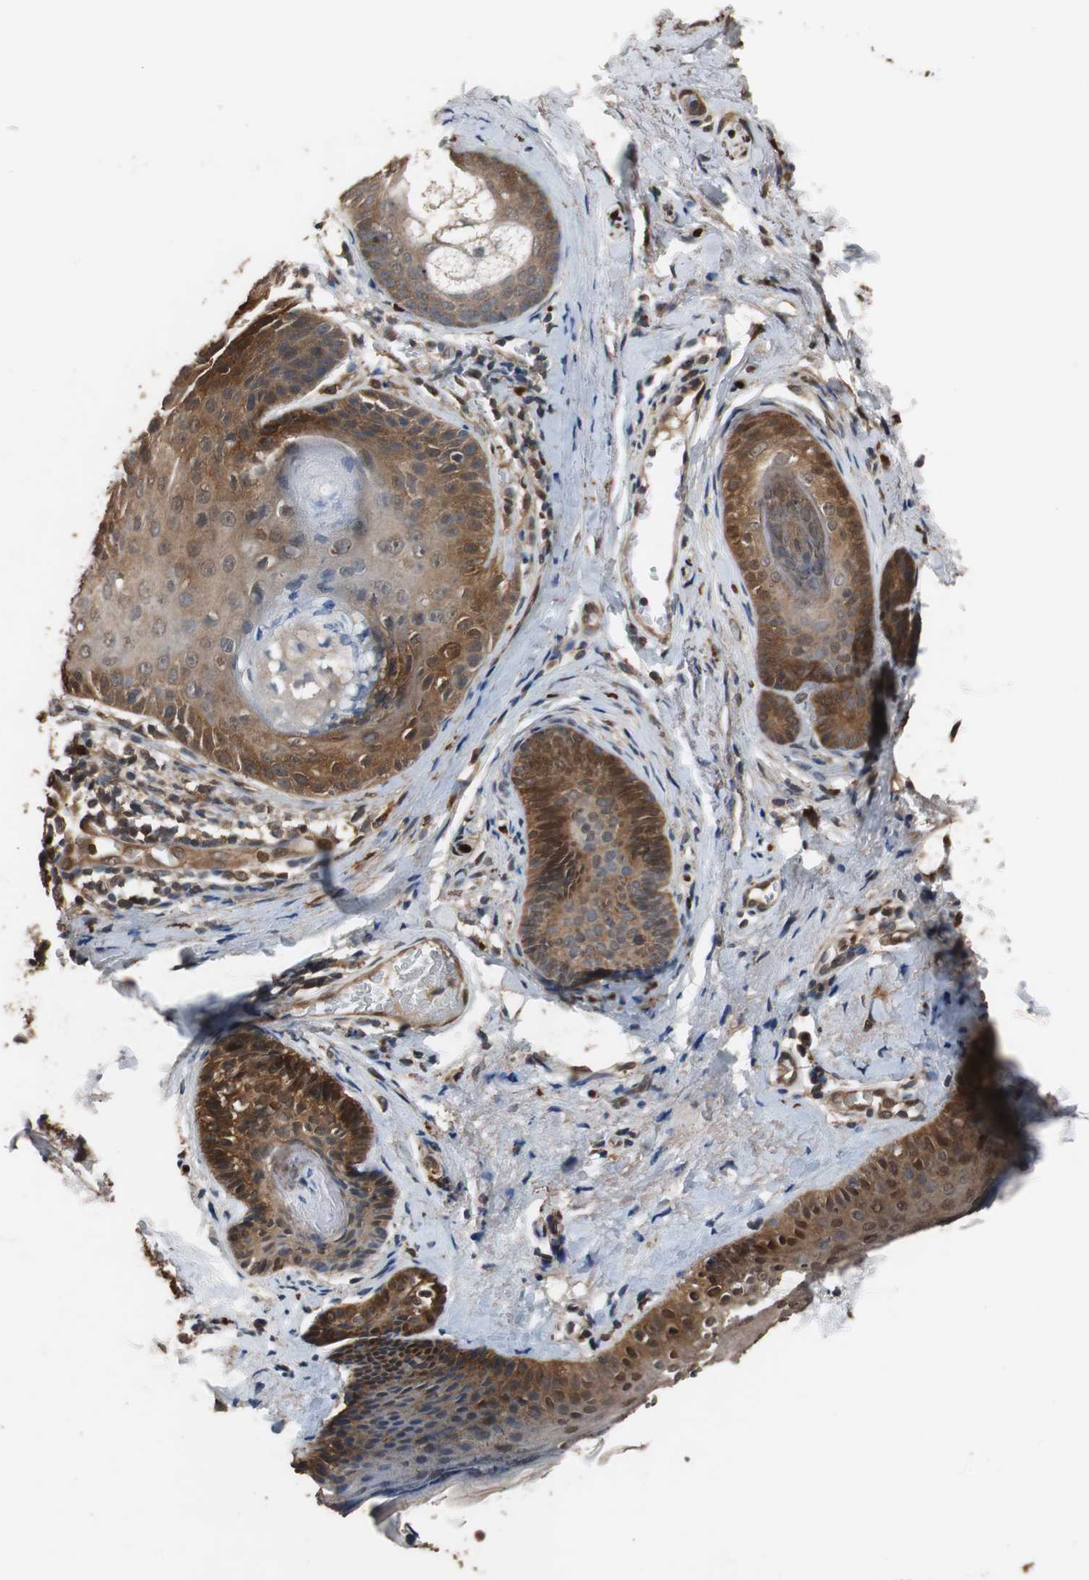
{"staining": {"intensity": "moderate", "quantity": ">75%", "location": "cytoplasmic/membranous,nuclear"}, "tissue": "skin cancer", "cell_type": "Tumor cells", "image_type": "cancer", "snomed": [{"axis": "morphology", "description": "Normal tissue, NOS"}, {"axis": "morphology", "description": "Basal cell carcinoma"}, {"axis": "topography", "description": "Skin"}], "caption": "This is a histology image of IHC staining of skin basal cell carcinoma, which shows moderate positivity in the cytoplasmic/membranous and nuclear of tumor cells.", "gene": "NDRG1", "patient": {"sex": "female", "age": 69}}